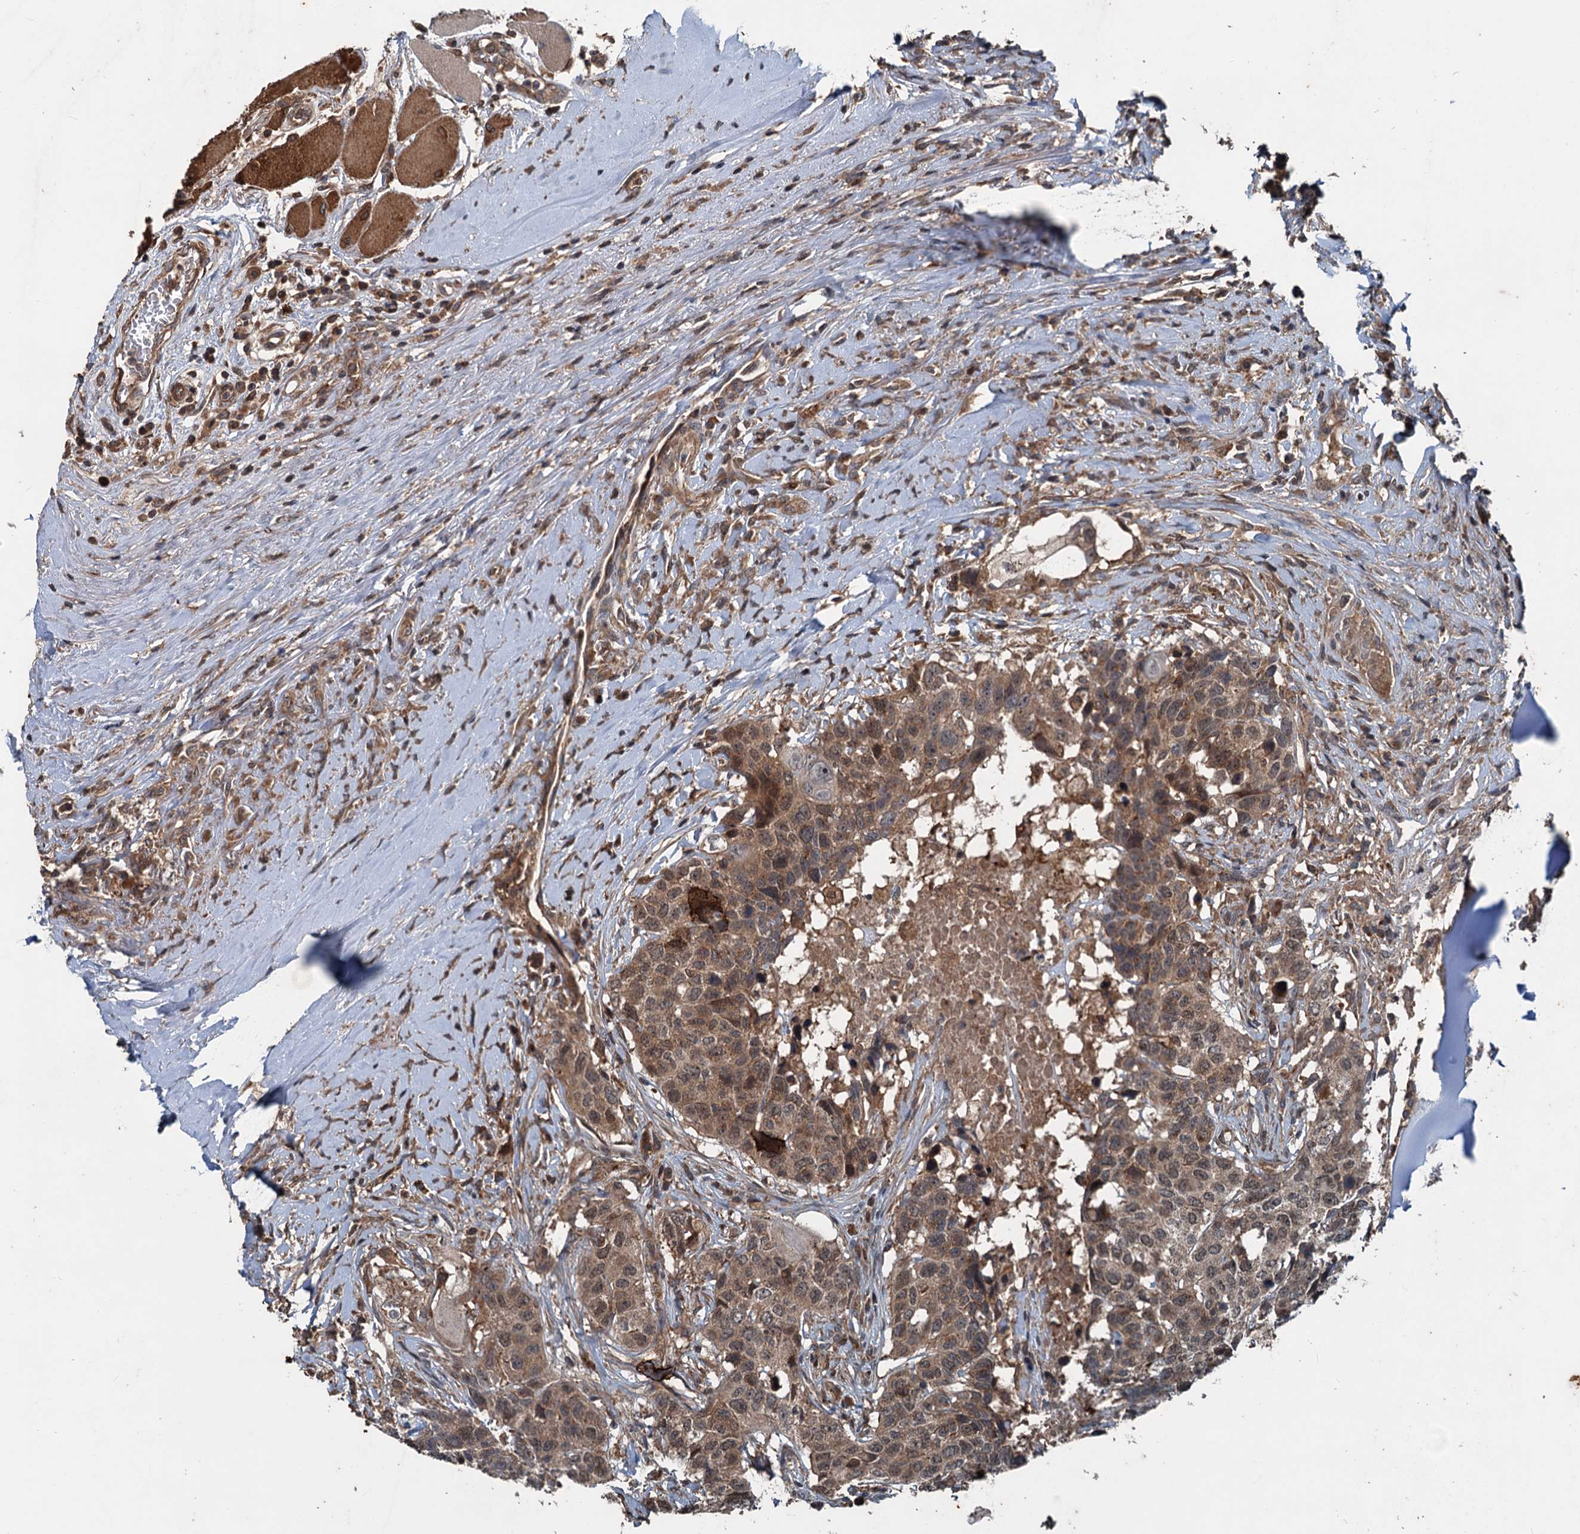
{"staining": {"intensity": "moderate", "quantity": ">75%", "location": "cytoplasmic/membranous"}, "tissue": "head and neck cancer", "cell_type": "Tumor cells", "image_type": "cancer", "snomed": [{"axis": "morphology", "description": "Squamous cell carcinoma, NOS"}, {"axis": "topography", "description": "Head-Neck"}], "caption": "The micrograph shows staining of head and neck cancer, revealing moderate cytoplasmic/membranous protein positivity (brown color) within tumor cells.", "gene": "TEDC1", "patient": {"sex": "male", "age": 66}}